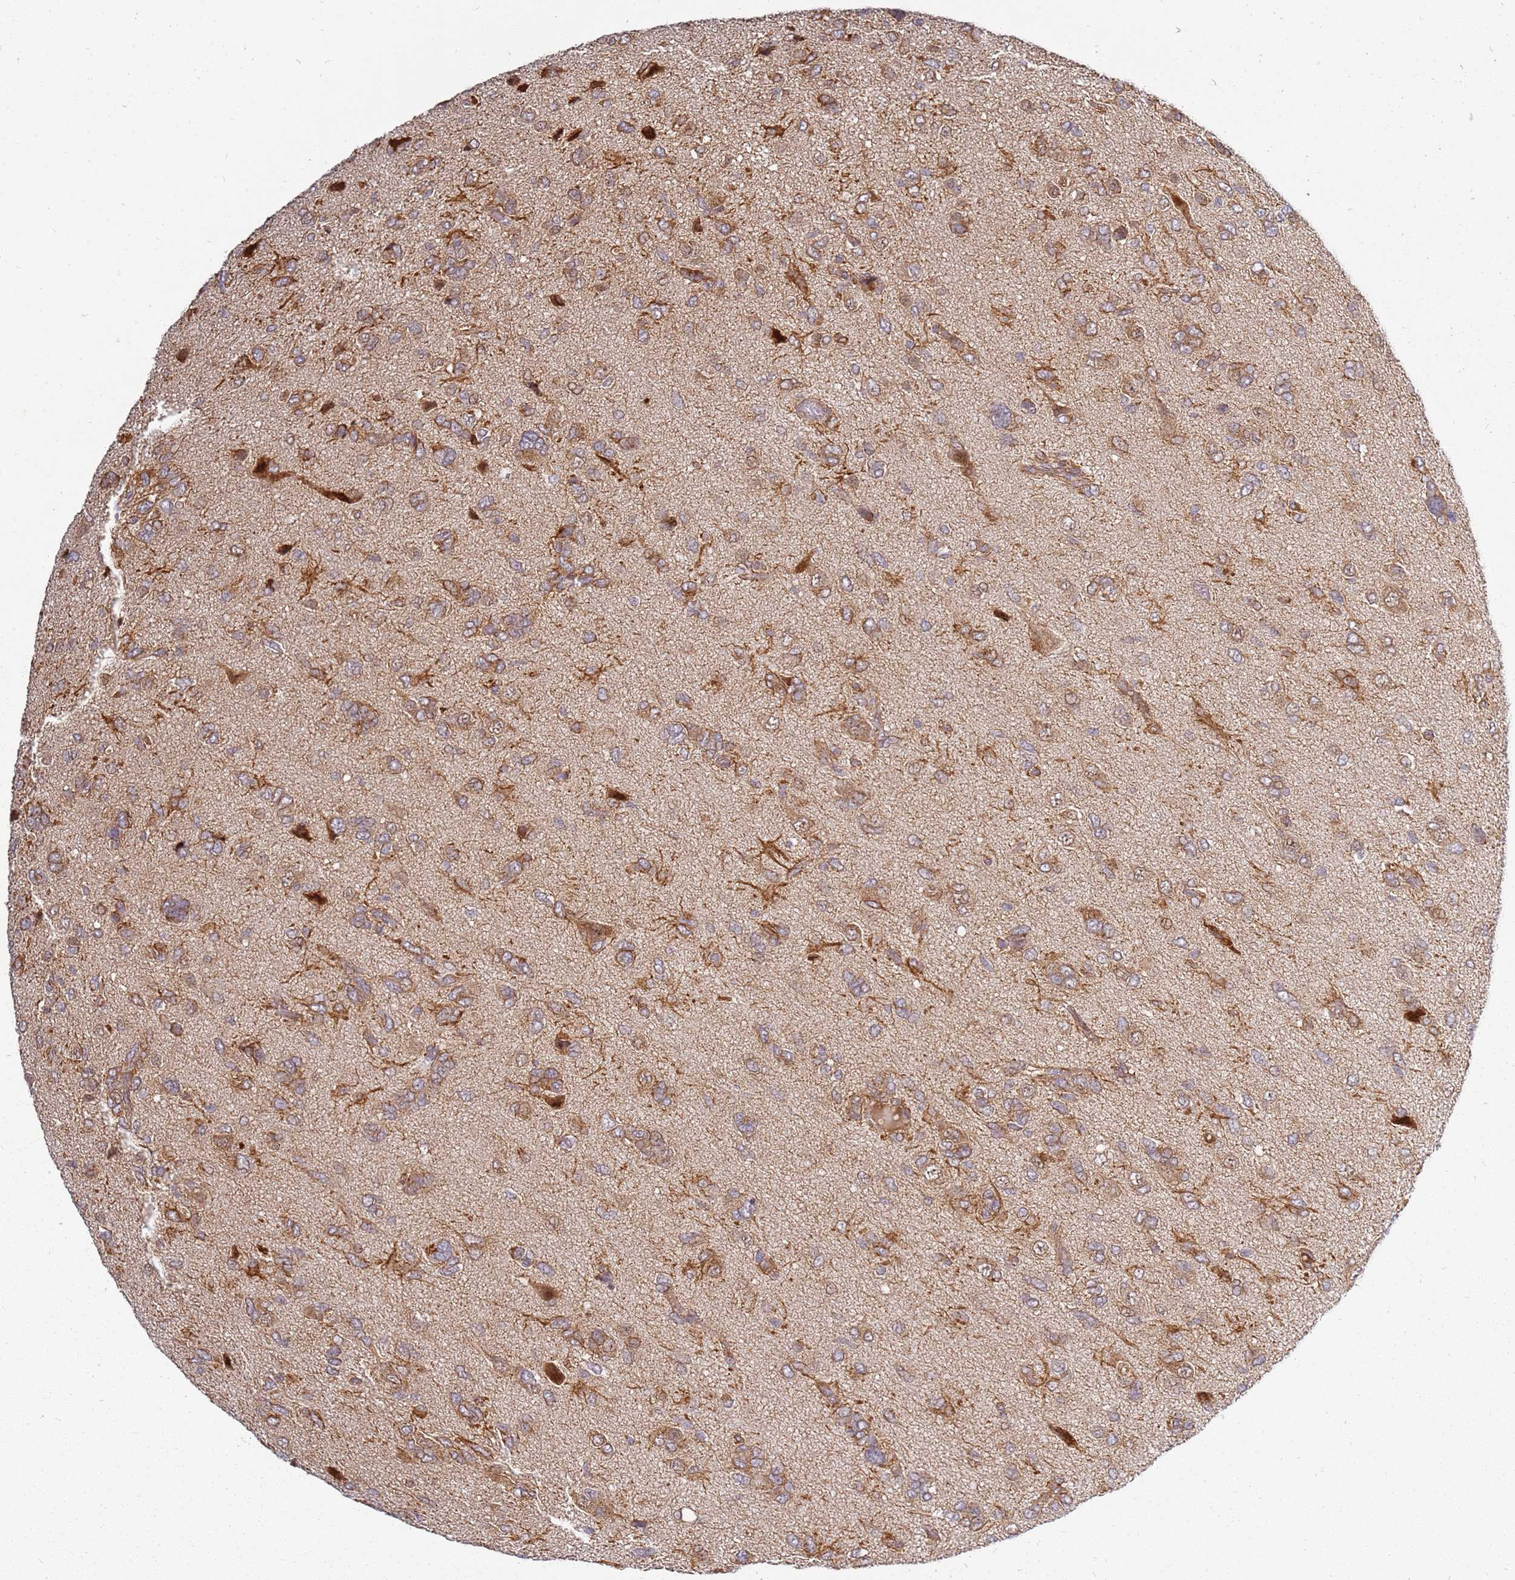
{"staining": {"intensity": "moderate", "quantity": "25%-75%", "location": "cytoplasmic/membranous"}, "tissue": "glioma", "cell_type": "Tumor cells", "image_type": "cancer", "snomed": [{"axis": "morphology", "description": "Glioma, malignant, High grade"}, {"axis": "topography", "description": "Brain"}], "caption": "This histopathology image demonstrates IHC staining of glioma, with medium moderate cytoplasmic/membranous staining in about 25%-75% of tumor cells.", "gene": "CCDC159", "patient": {"sex": "female", "age": 59}}